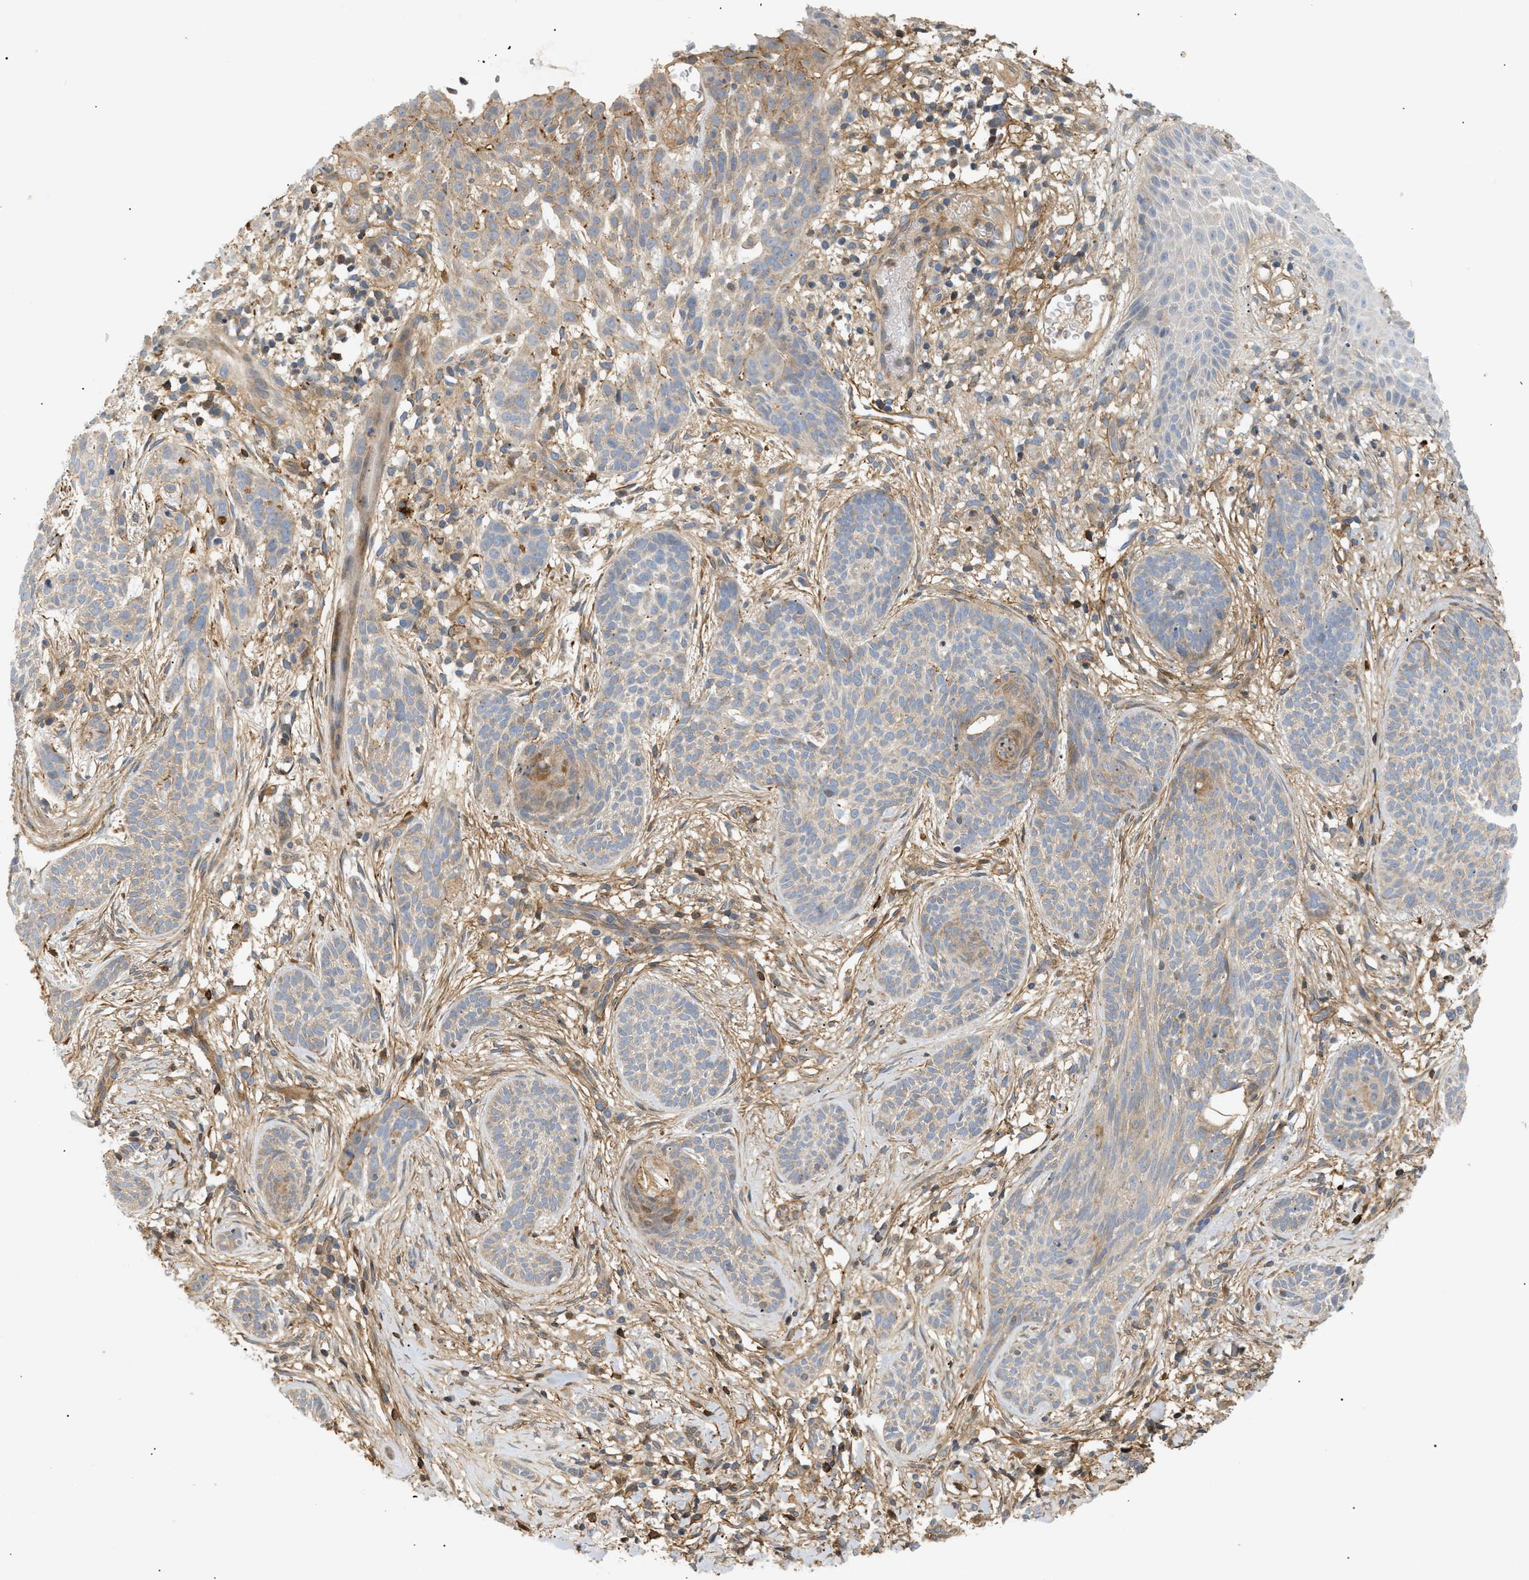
{"staining": {"intensity": "weak", "quantity": ">75%", "location": "cytoplasmic/membranous"}, "tissue": "skin cancer", "cell_type": "Tumor cells", "image_type": "cancer", "snomed": [{"axis": "morphology", "description": "Basal cell carcinoma"}, {"axis": "topography", "description": "Skin"}], "caption": "High-magnification brightfield microscopy of skin cancer (basal cell carcinoma) stained with DAB (3,3'-diaminobenzidine) (brown) and counterstained with hematoxylin (blue). tumor cells exhibit weak cytoplasmic/membranous expression is appreciated in about>75% of cells.", "gene": "FARS2", "patient": {"sex": "female", "age": 59}}